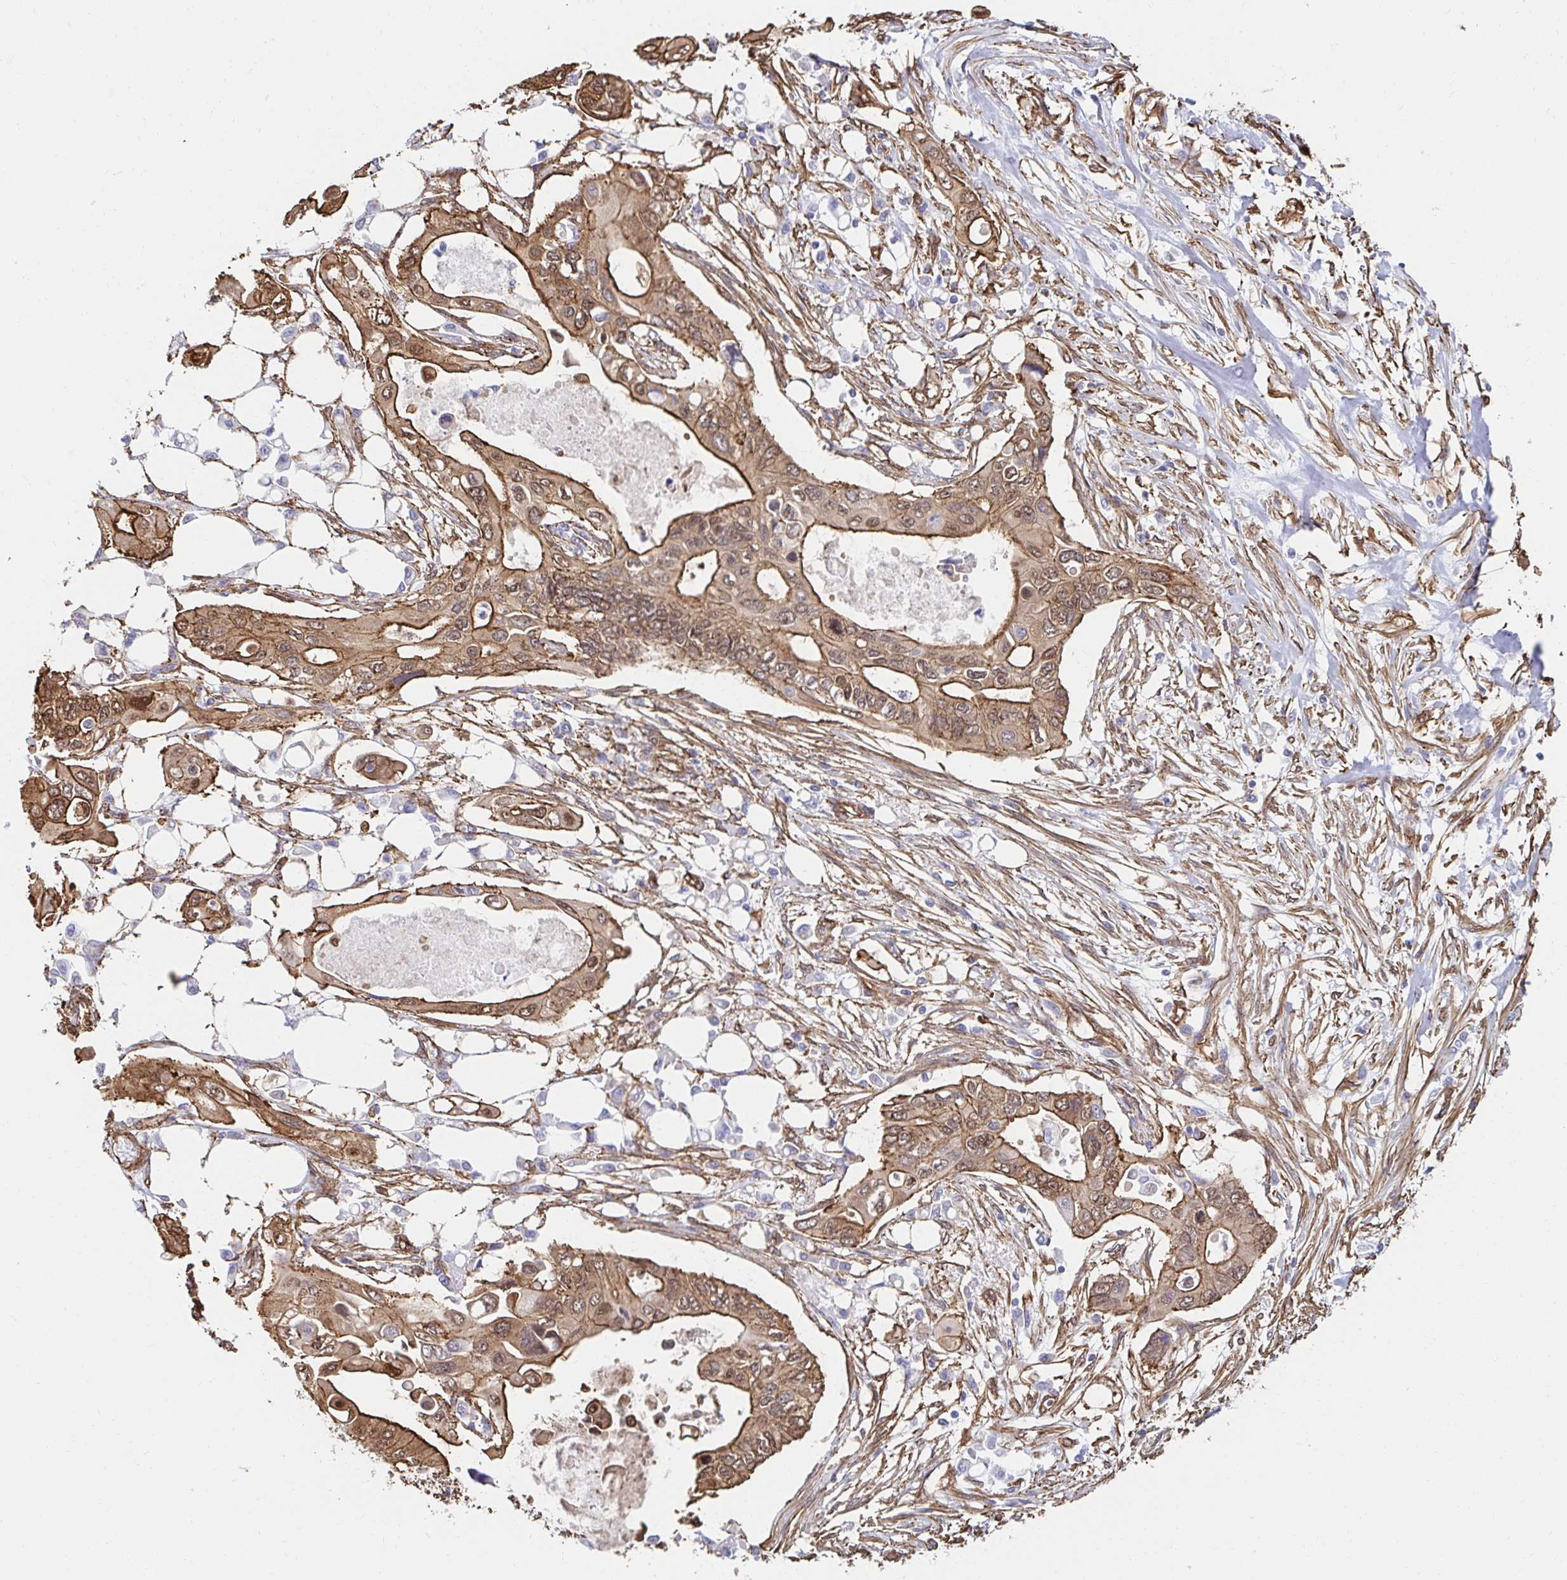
{"staining": {"intensity": "moderate", "quantity": ">75%", "location": "cytoplasmic/membranous,nuclear"}, "tissue": "pancreatic cancer", "cell_type": "Tumor cells", "image_type": "cancer", "snomed": [{"axis": "morphology", "description": "Adenocarcinoma, NOS"}, {"axis": "topography", "description": "Pancreas"}], "caption": "Tumor cells display medium levels of moderate cytoplasmic/membranous and nuclear positivity in about >75% of cells in pancreatic cancer (adenocarcinoma).", "gene": "CTTN", "patient": {"sex": "female", "age": 63}}